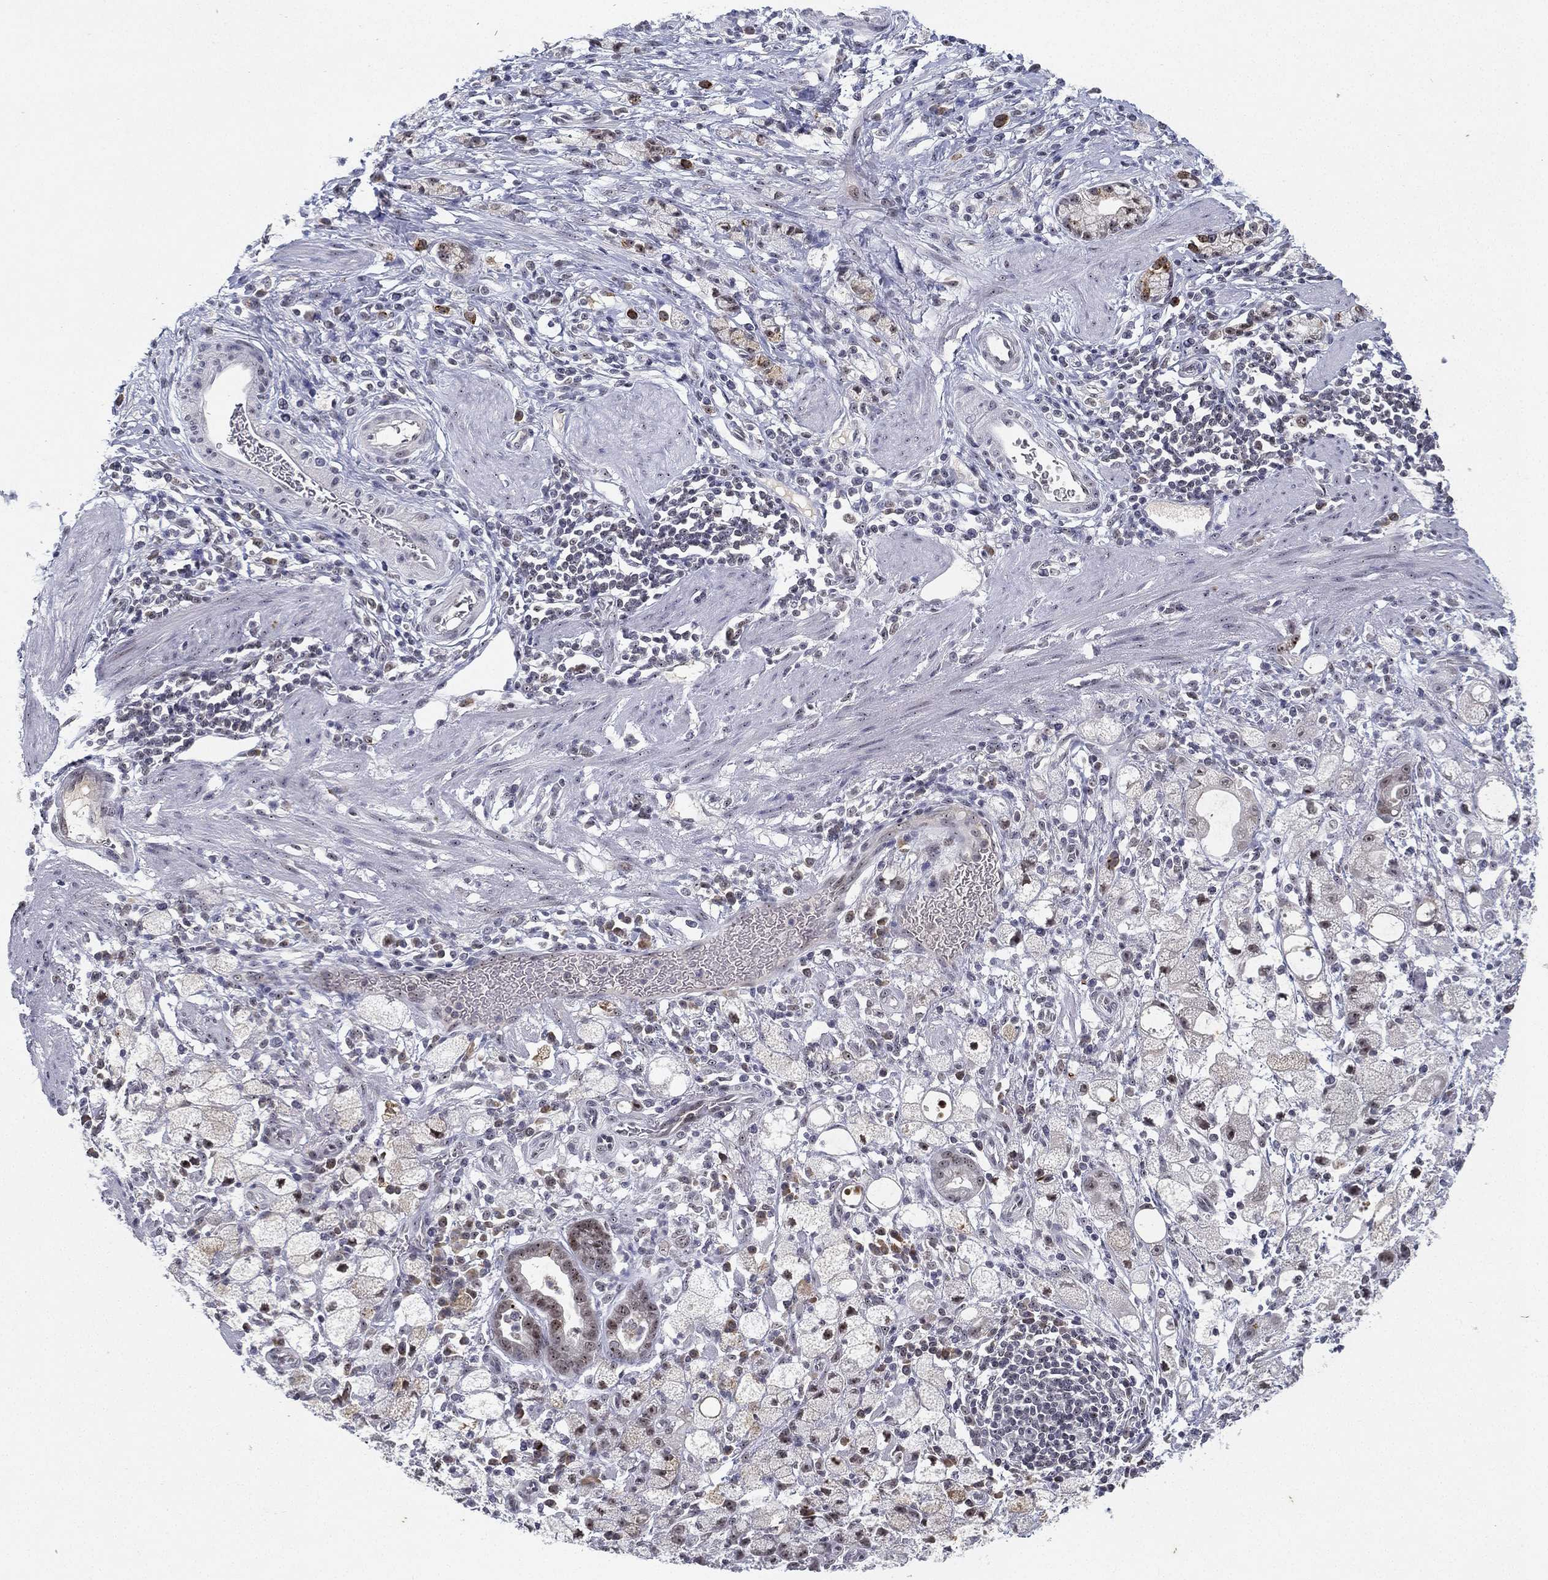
{"staining": {"intensity": "negative", "quantity": "none", "location": "none"}, "tissue": "stomach cancer", "cell_type": "Tumor cells", "image_type": "cancer", "snomed": [{"axis": "morphology", "description": "Adenocarcinoma, NOS"}, {"axis": "topography", "description": "Stomach"}], "caption": "High power microscopy histopathology image of an IHC micrograph of stomach cancer (adenocarcinoma), revealing no significant expression in tumor cells.", "gene": "MS4A8", "patient": {"sex": "male", "age": 58}}